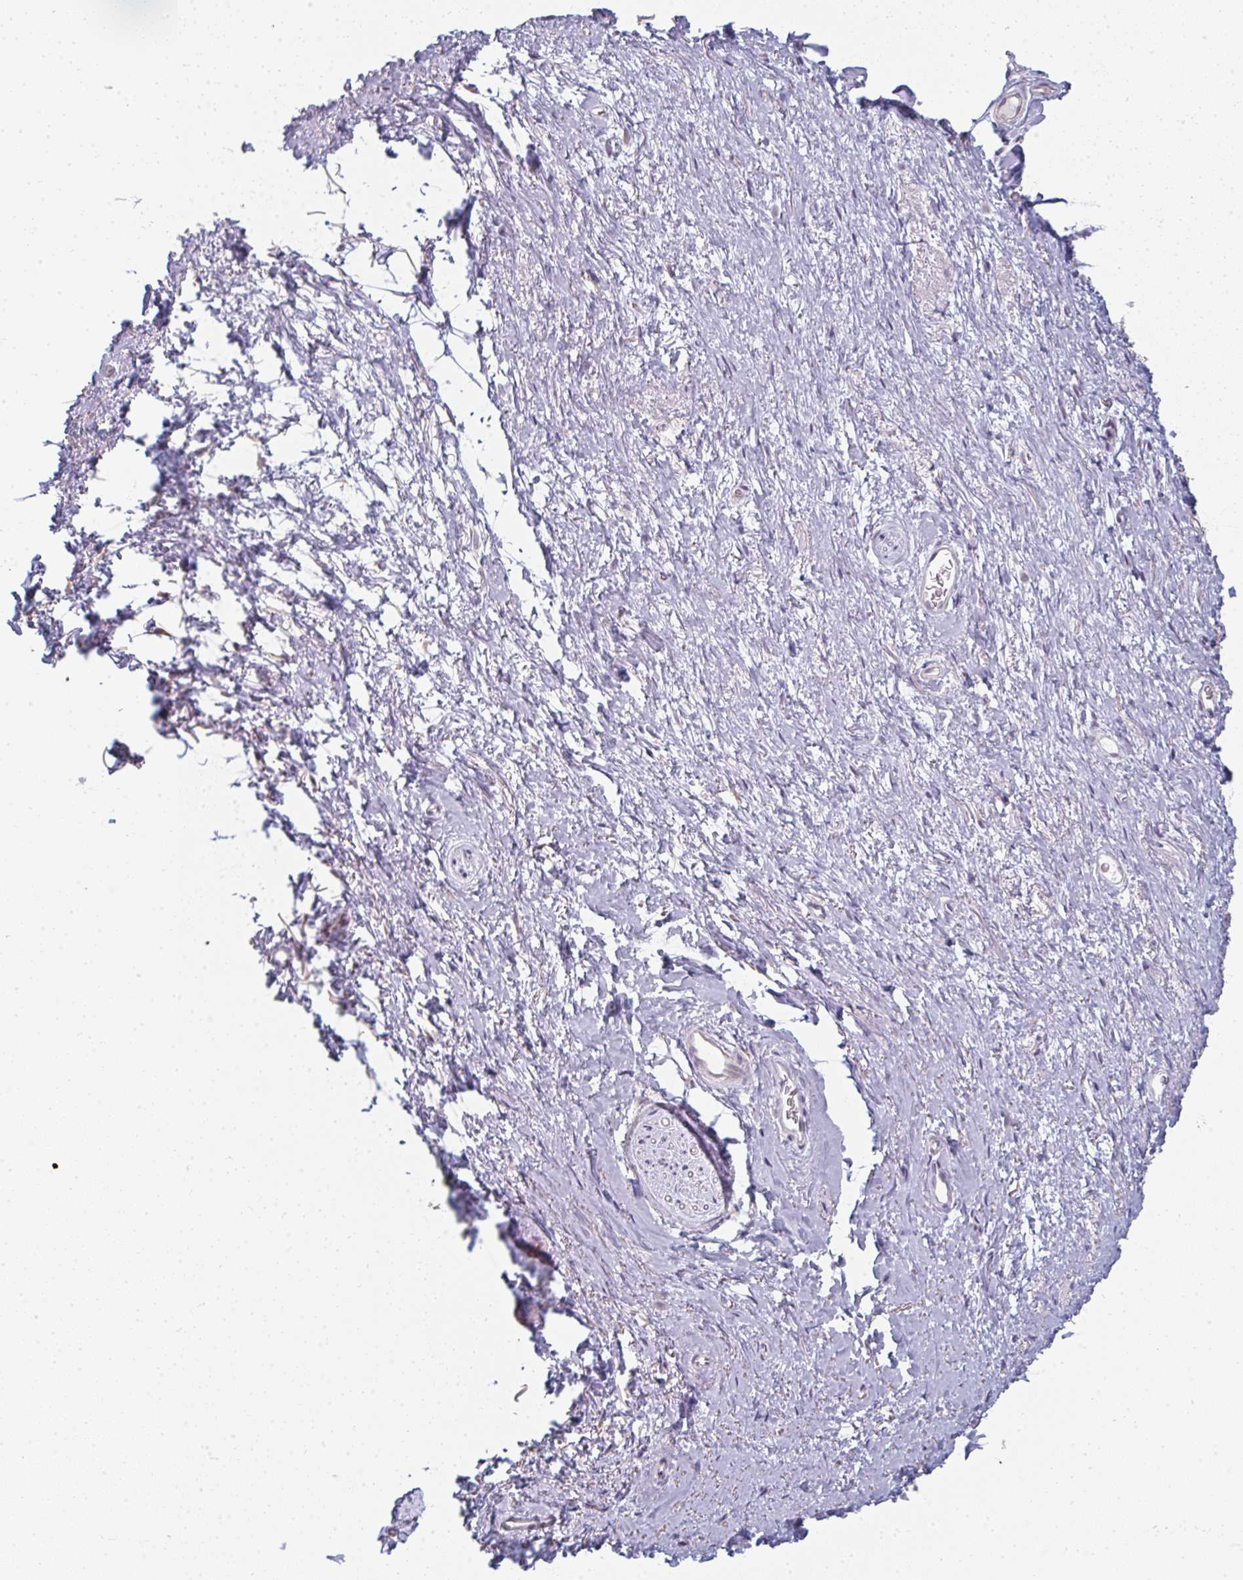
{"staining": {"intensity": "negative", "quantity": "none", "location": "none"}, "tissue": "adipose tissue", "cell_type": "Adipocytes", "image_type": "normal", "snomed": [{"axis": "morphology", "description": "Normal tissue, NOS"}, {"axis": "topography", "description": "Vulva"}, {"axis": "topography", "description": "Peripheral nerve tissue"}], "caption": "A photomicrograph of adipose tissue stained for a protein shows no brown staining in adipocytes.", "gene": "RBBP6", "patient": {"sex": "female", "age": 66}}